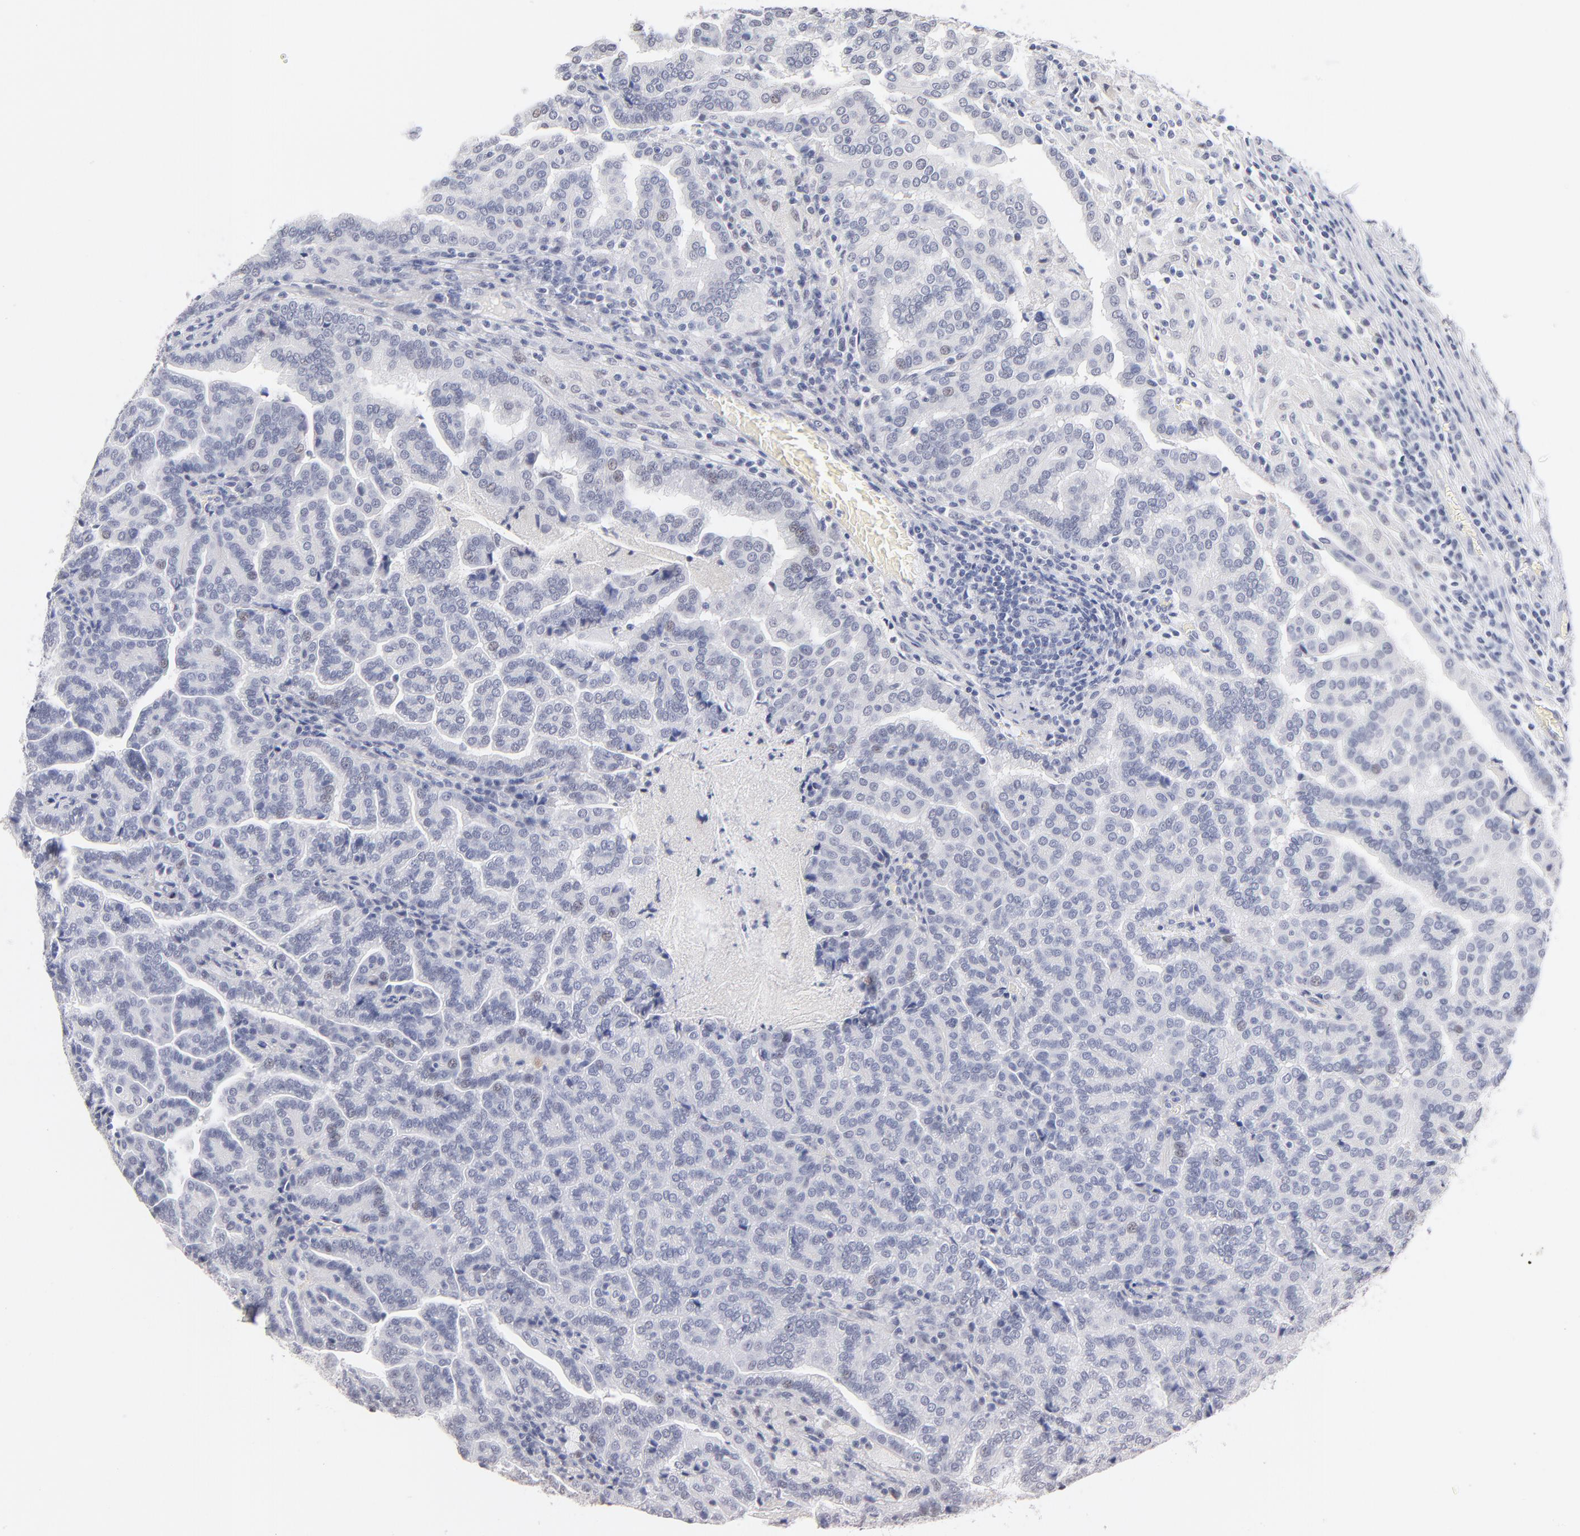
{"staining": {"intensity": "negative", "quantity": "none", "location": "none"}, "tissue": "renal cancer", "cell_type": "Tumor cells", "image_type": "cancer", "snomed": [{"axis": "morphology", "description": "Adenocarcinoma, NOS"}, {"axis": "topography", "description": "Kidney"}], "caption": "Protein analysis of renal cancer (adenocarcinoma) shows no significant expression in tumor cells.", "gene": "KHNYN", "patient": {"sex": "male", "age": 61}}